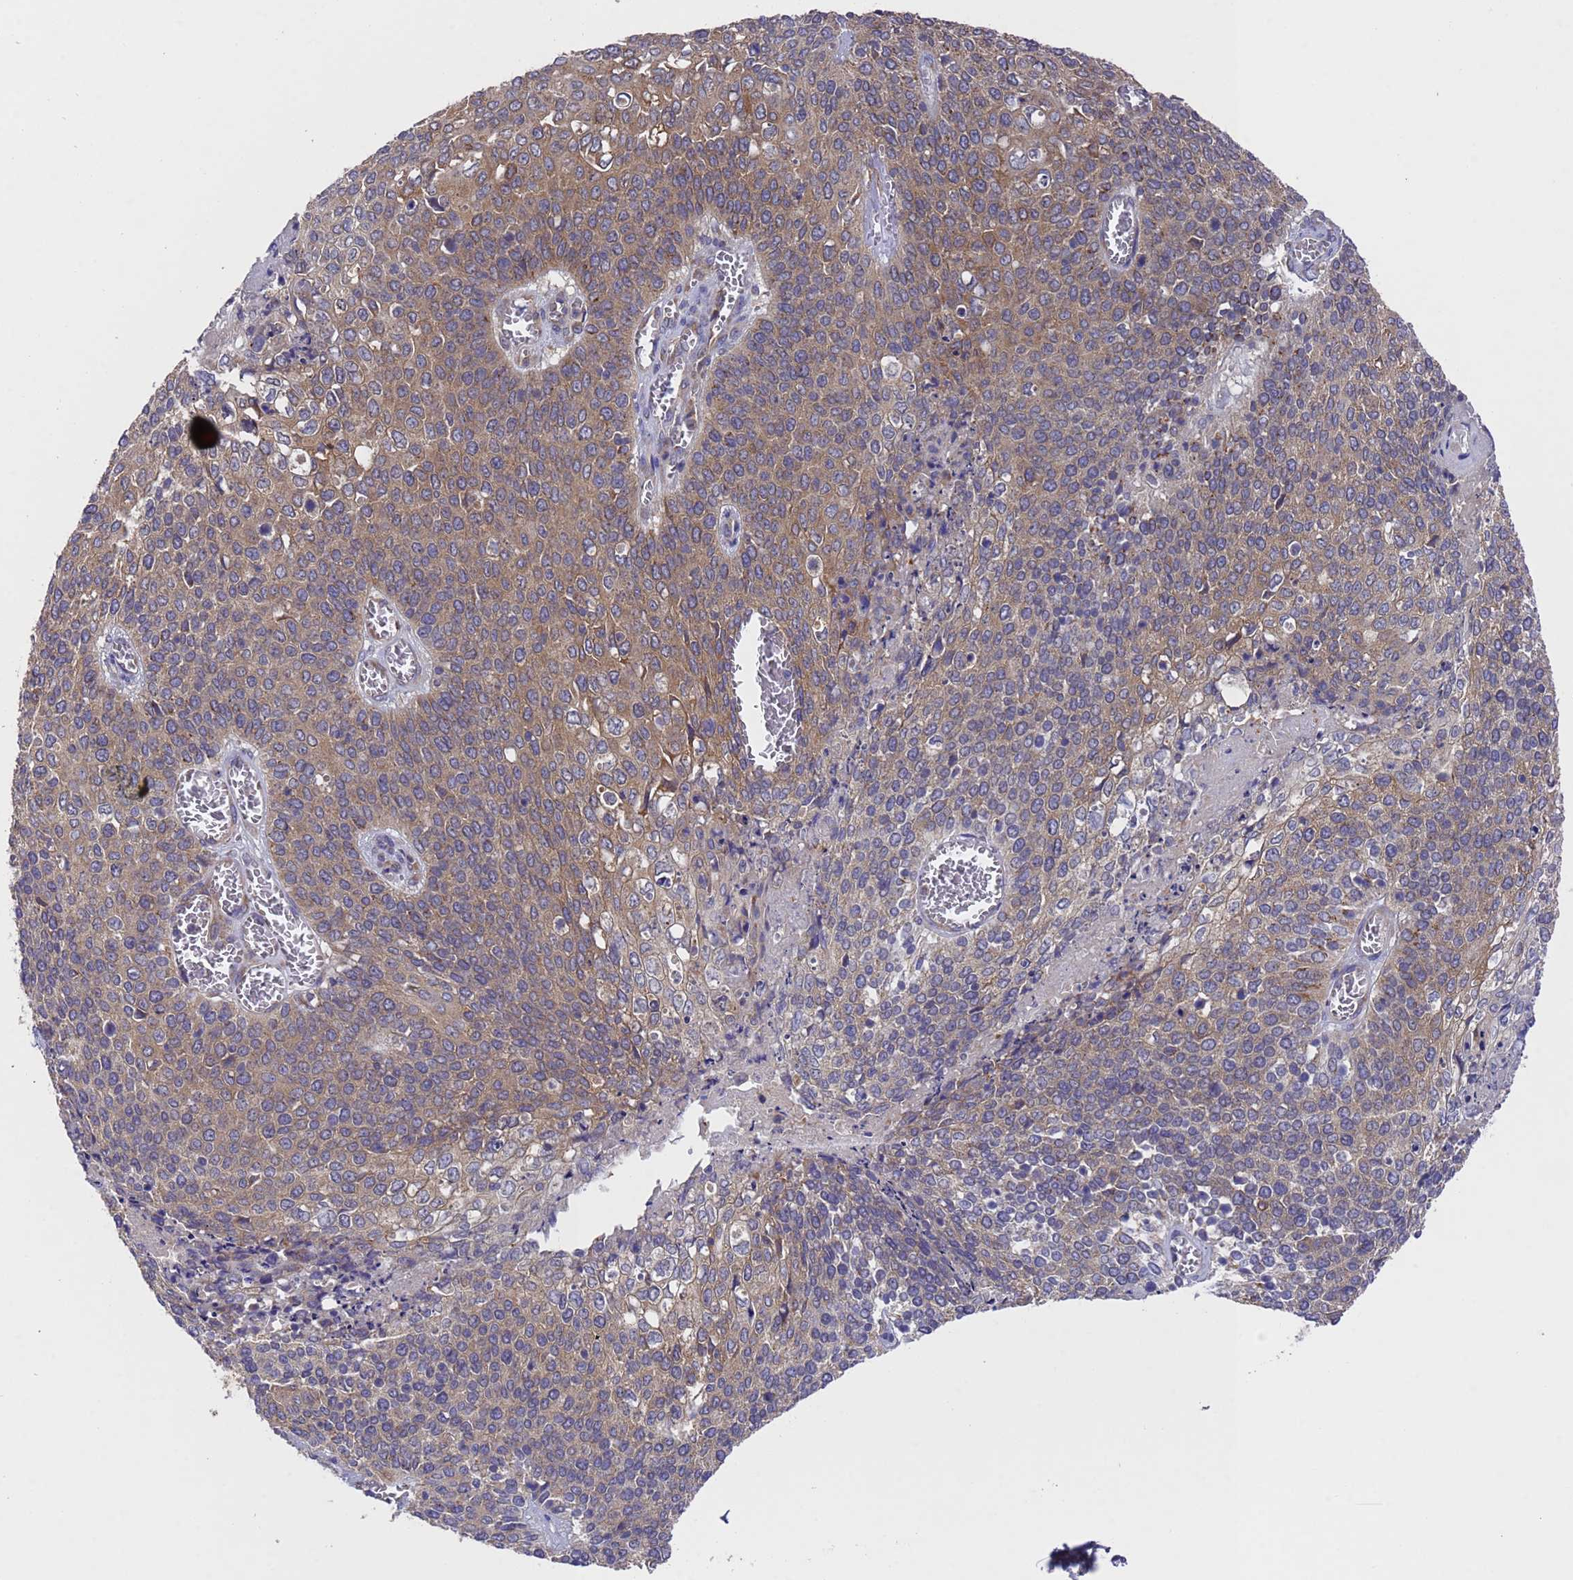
{"staining": {"intensity": "moderate", "quantity": "25%-75%", "location": "cytoplasmic/membranous"}, "tissue": "cervical cancer", "cell_type": "Tumor cells", "image_type": "cancer", "snomed": [{"axis": "morphology", "description": "Squamous cell carcinoma, NOS"}, {"axis": "topography", "description": "Cervix"}], "caption": "Cervical cancer (squamous cell carcinoma) was stained to show a protein in brown. There is medium levels of moderate cytoplasmic/membranous staining in approximately 25%-75% of tumor cells. (DAB = brown stain, brightfield microscopy at high magnification).", "gene": "DCAF12L2", "patient": {"sex": "female", "age": 39}}